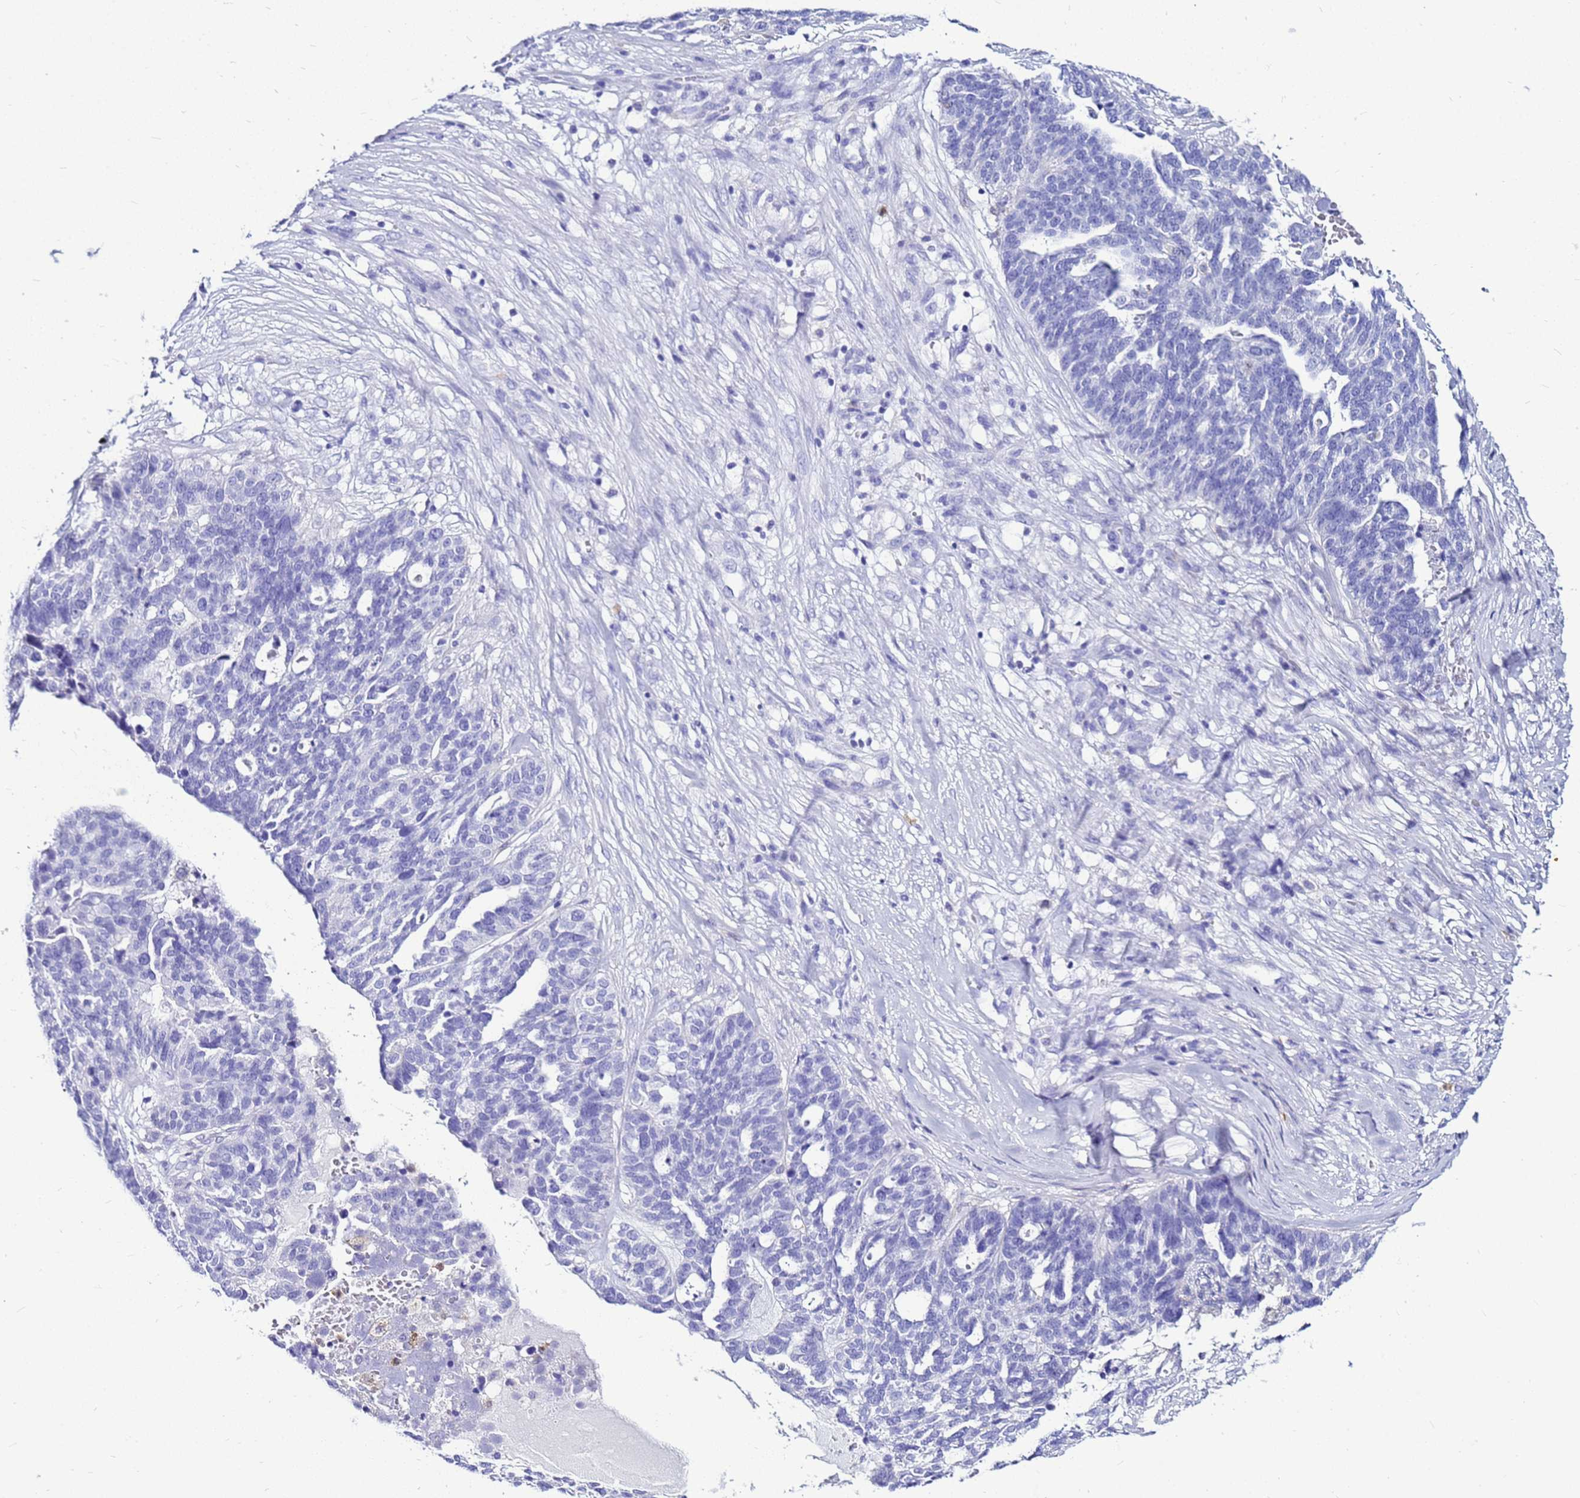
{"staining": {"intensity": "negative", "quantity": "none", "location": "none"}, "tissue": "ovarian cancer", "cell_type": "Tumor cells", "image_type": "cancer", "snomed": [{"axis": "morphology", "description": "Cystadenocarcinoma, serous, NOS"}, {"axis": "topography", "description": "Ovary"}], "caption": "A high-resolution histopathology image shows IHC staining of serous cystadenocarcinoma (ovarian), which demonstrates no significant positivity in tumor cells.", "gene": "CSTA", "patient": {"sex": "female", "age": 59}}